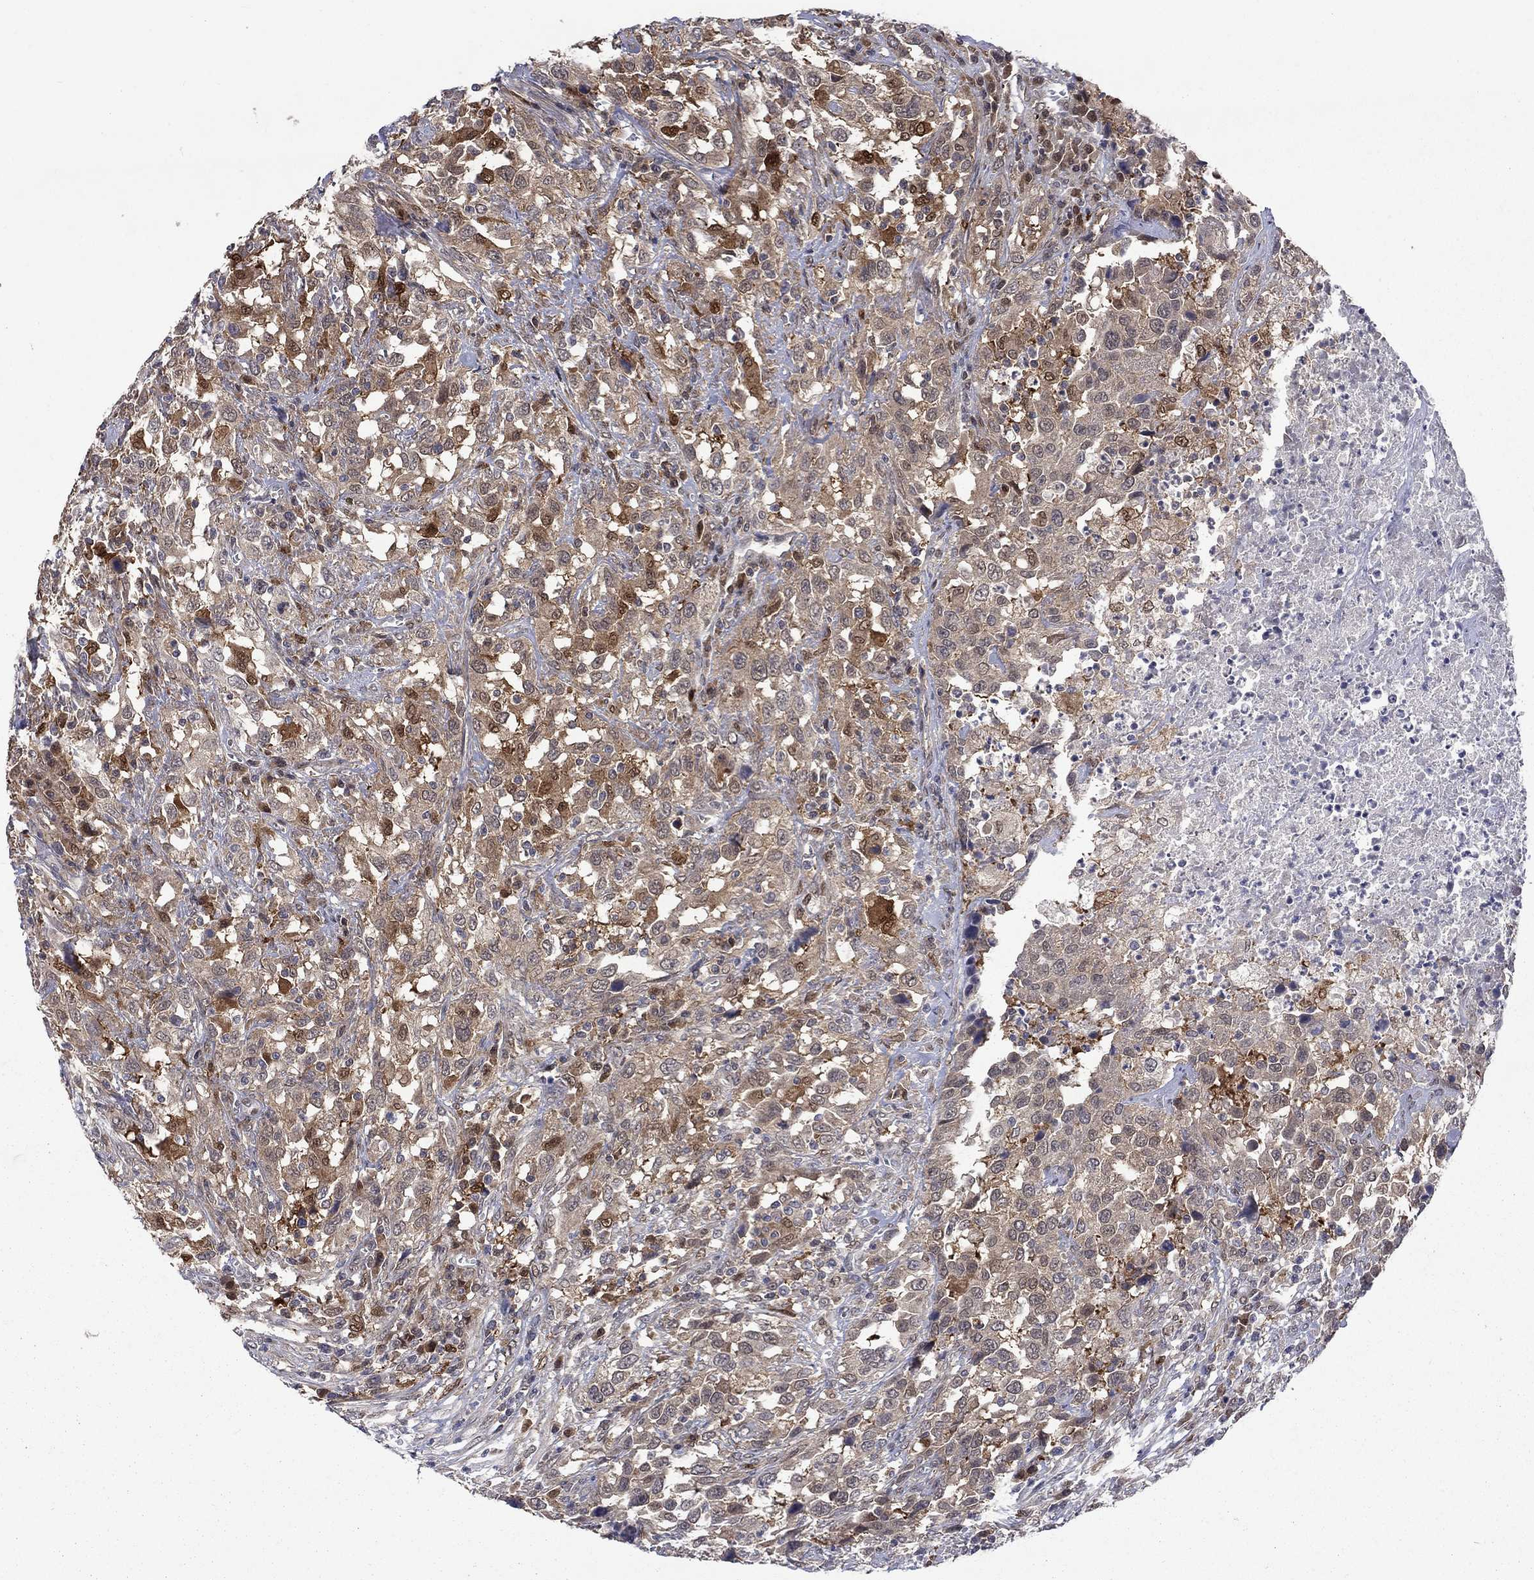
{"staining": {"intensity": "moderate", "quantity": "25%-75%", "location": "cytoplasmic/membranous"}, "tissue": "urothelial cancer", "cell_type": "Tumor cells", "image_type": "cancer", "snomed": [{"axis": "morphology", "description": "Urothelial carcinoma, NOS"}, {"axis": "morphology", "description": "Urothelial carcinoma, High grade"}, {"axis": "topography", "description": "Urinary bladder"}], "caption": "An IHC photomicrograph of neoplastic tissue is shown. Protein staining in brown labels moderate cytoplasmic/membranous positivity in urothelial cancer within tumor cells.", "gene": "CBR1", "patient": {"sex": "female", "age": 64}}